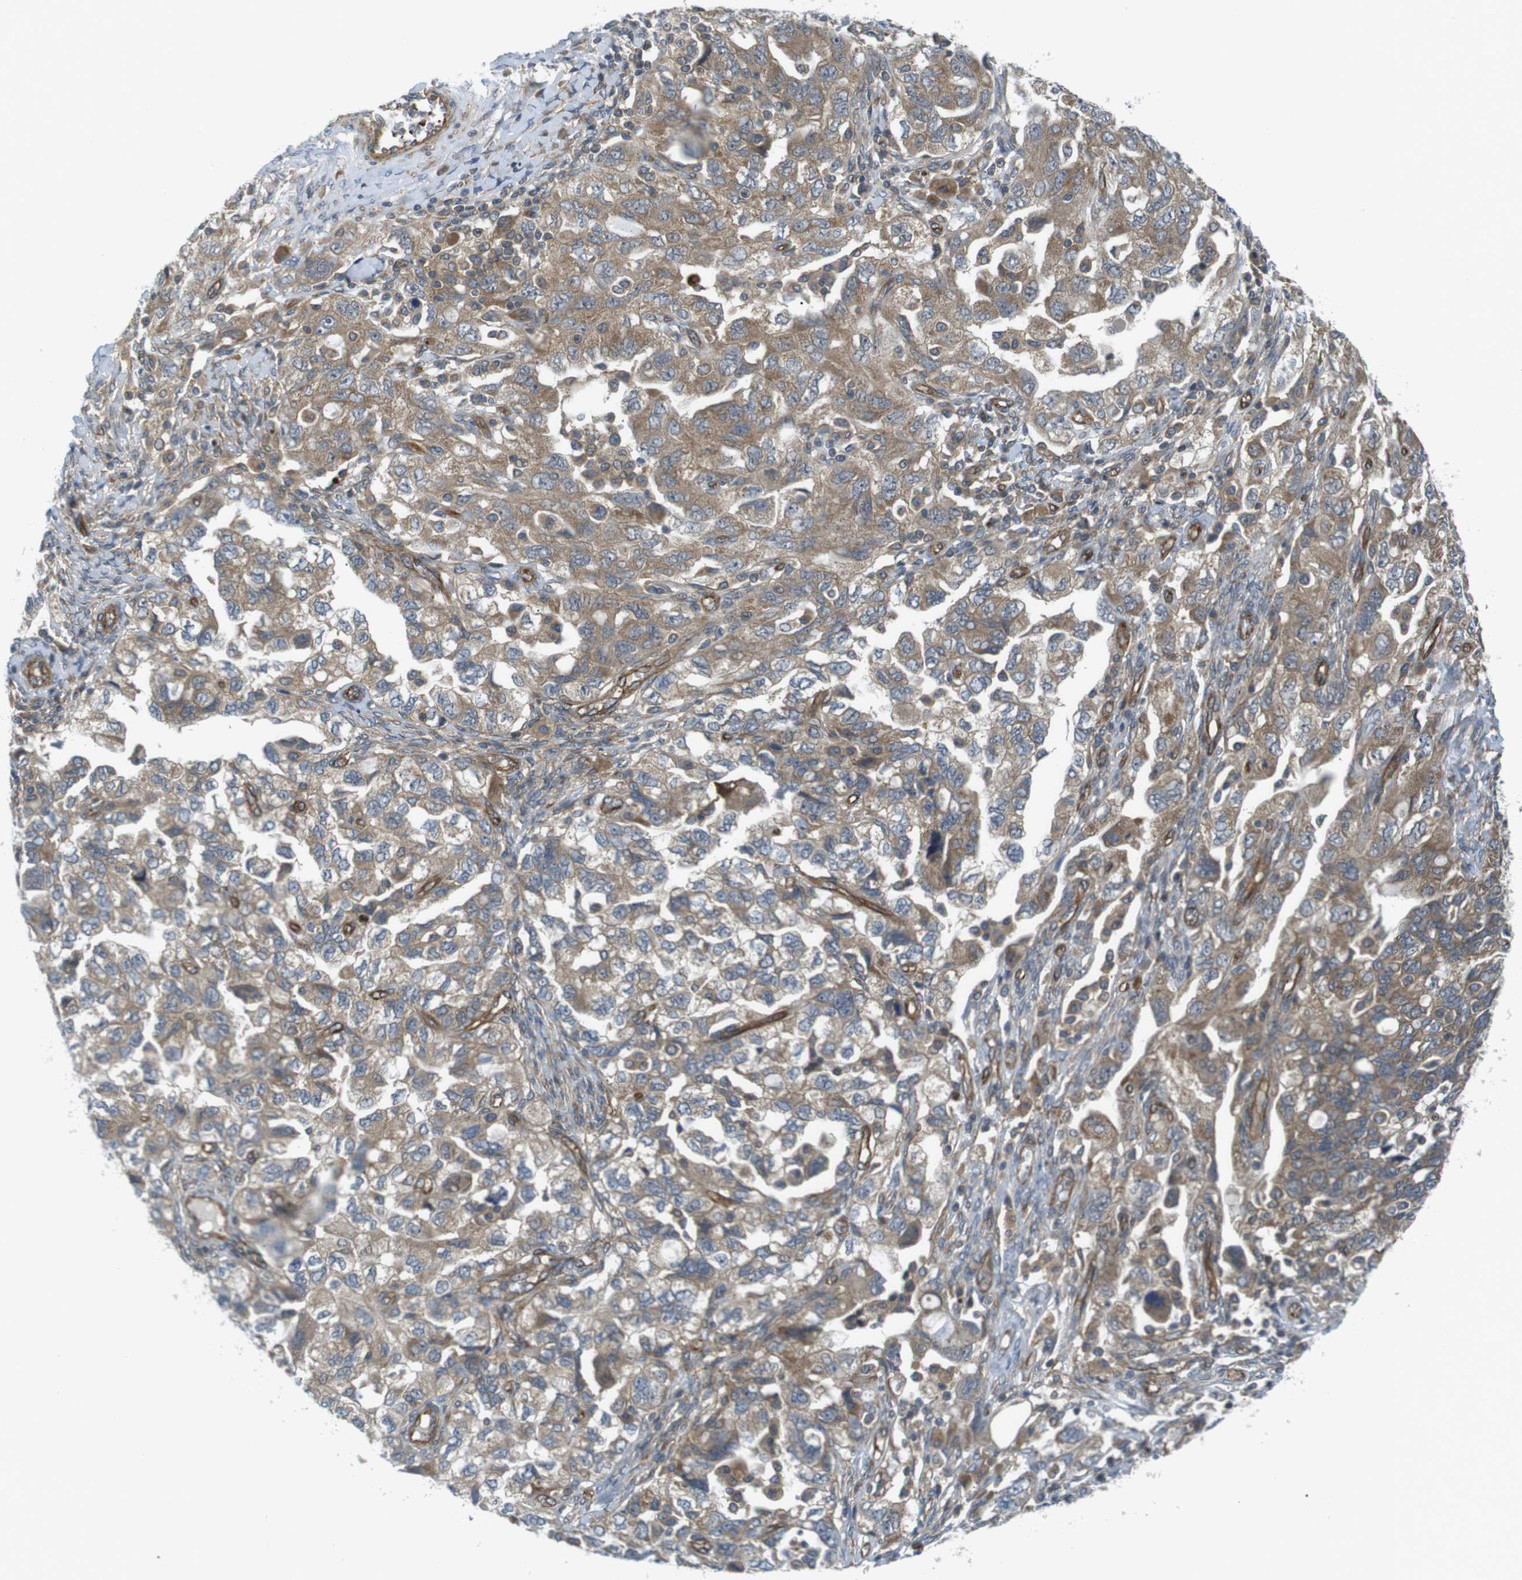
{"staining": {"intensity": "moderate", "quantity": ">75%", "location": "cytoplasmic/membranous"}, "tissue": "ovarian cancer", "cell_type": "Tumor cells", "image_type": "cancer", "snomed": [{"axis": "morphology", "description": "Carcinoma, NOS"}, {"axis": "morphology", "description": "Cystadenocarcinoma, serous, NOS"}, {"axis": "topography", "description": "Ovary"}], "caption": "The micrograph exhibits a brown stain indicating the presence of a protein in the cytoplasmic/membranous of tumor cells in serous cystadenocarcinoma (ovarian).", "gene": "TSC1", "patient": {"sex": "female", "age": 69}}